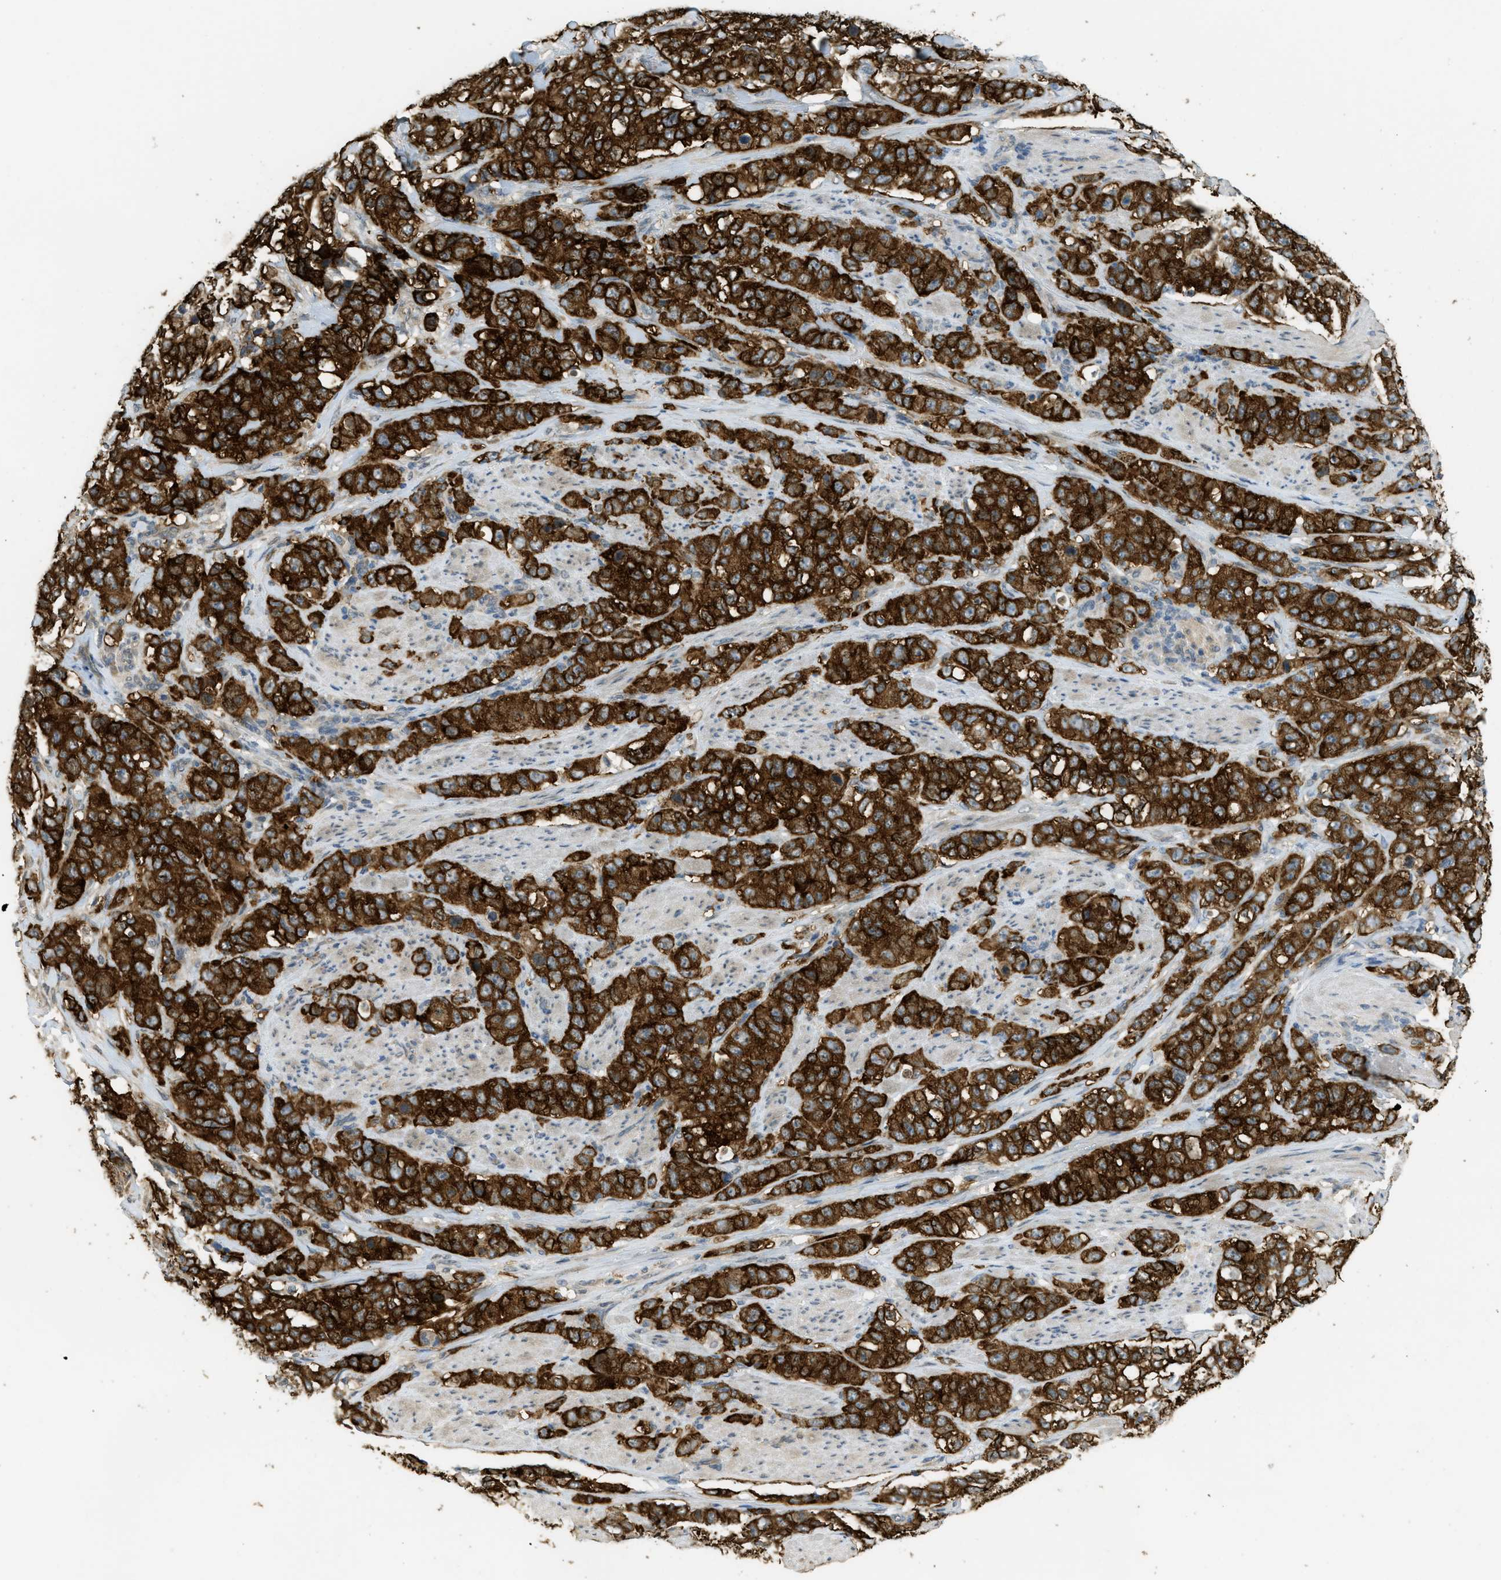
{"staining": {"intensity": "strong", "quantity": ">75%", "location": "cytoplasmic/membranous"}, "tissue": "stomach cancer", "cell_type": "Tumor cells", "image_type": "cancer", "snomed": [{"axis": "morphology", "description": "Adenocarcinoma, NOS"}, {"axis": "topography", "description": "Stomach"}], "caption": "Protein staining of adenocarcinoma (stomach) tissue reveals strong cytoplasmic/membranous positivity in about >75% of tumor cells.", "gene": "IGF2BP2", "patient": {"sex": "male", "age": 48}}